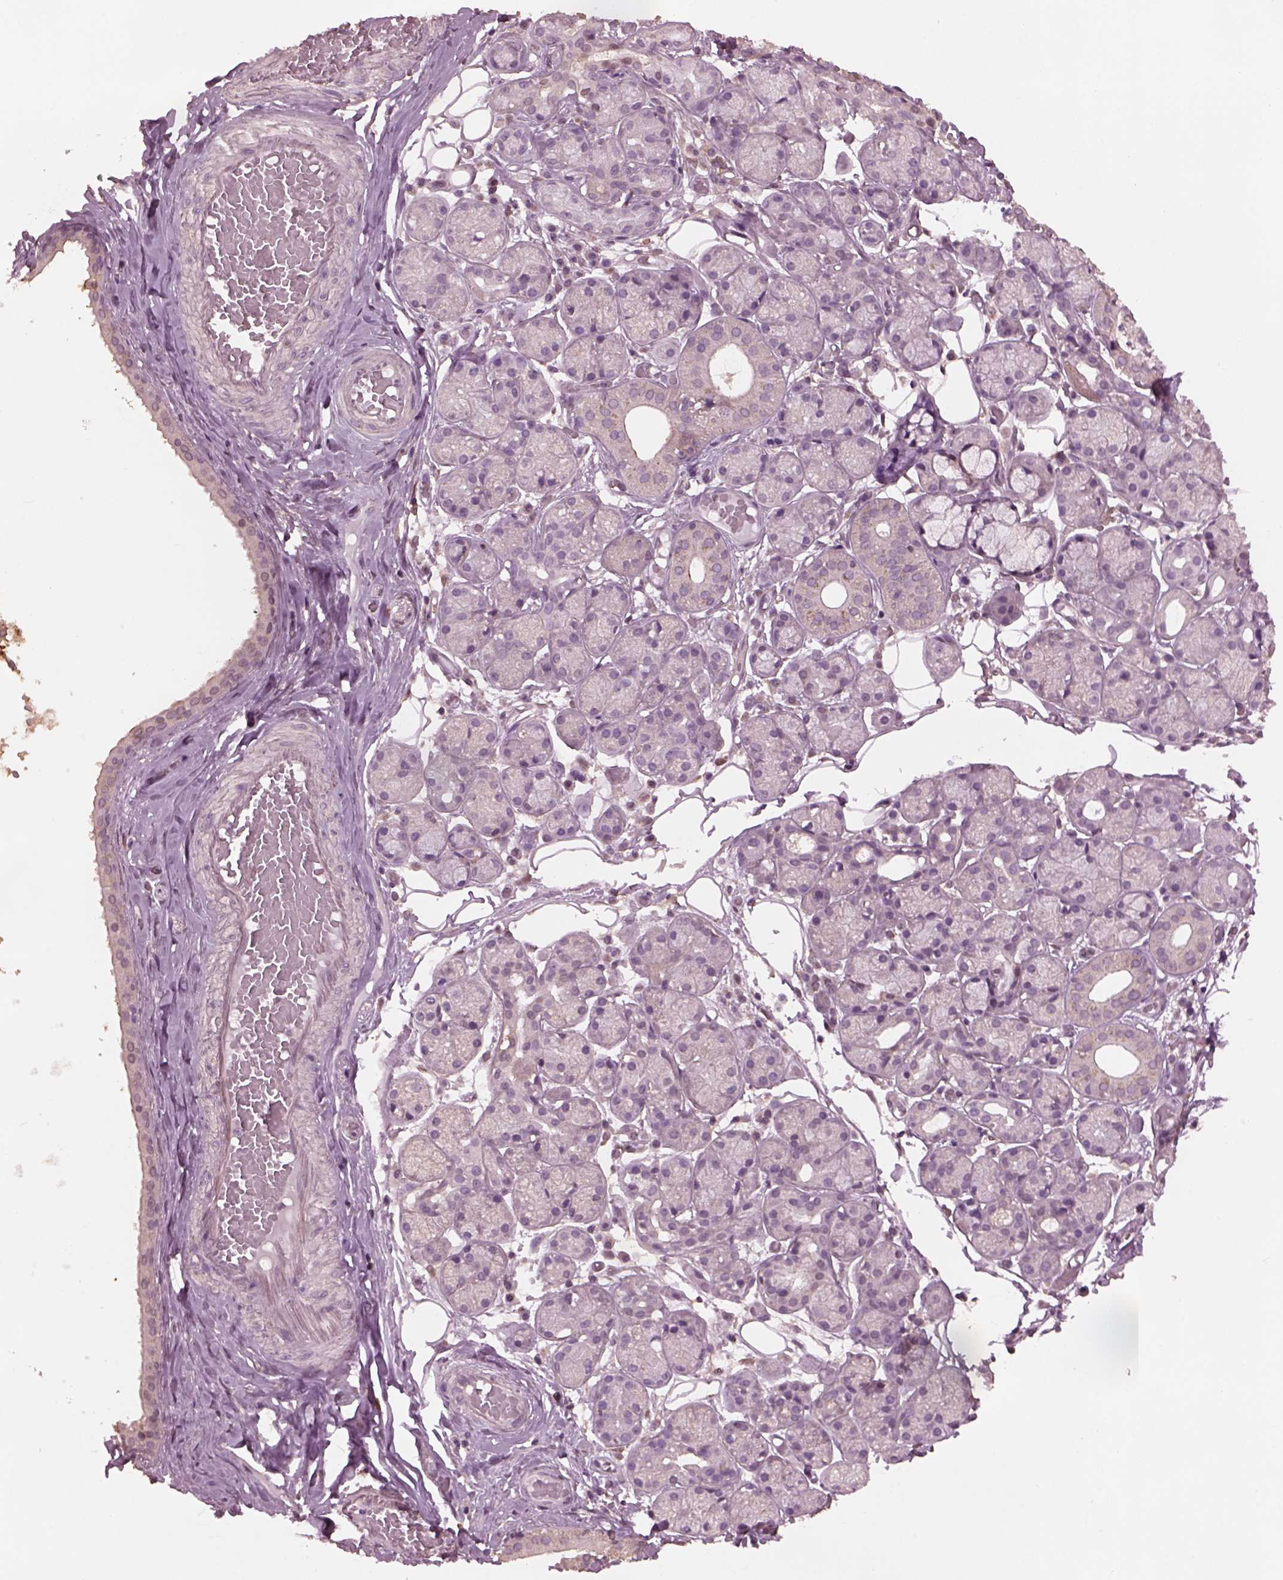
{"staining": {"intensity": "negative", "quantity": "none", "location": "none"}, "tissue": "salivary gland", "cell_type": "Glandular cells", "image_type": "normal", "snomed": [{"axis": "morphology", "description": "Normal tissue, NOS"}, {"axis": "topography", "description": "Salivary gland"}, {"axis": "topography", "description": "Peripheral nerve tissue"}], "caption": "Salivary gland was stained to show a protein in brown. There is no significant staining in glandular cells. (DAB immunohistochemistry (IHC) with hematoxylin counter stain).", "gene": "SRI", "patient": {"sex": "male", "age": 71}}